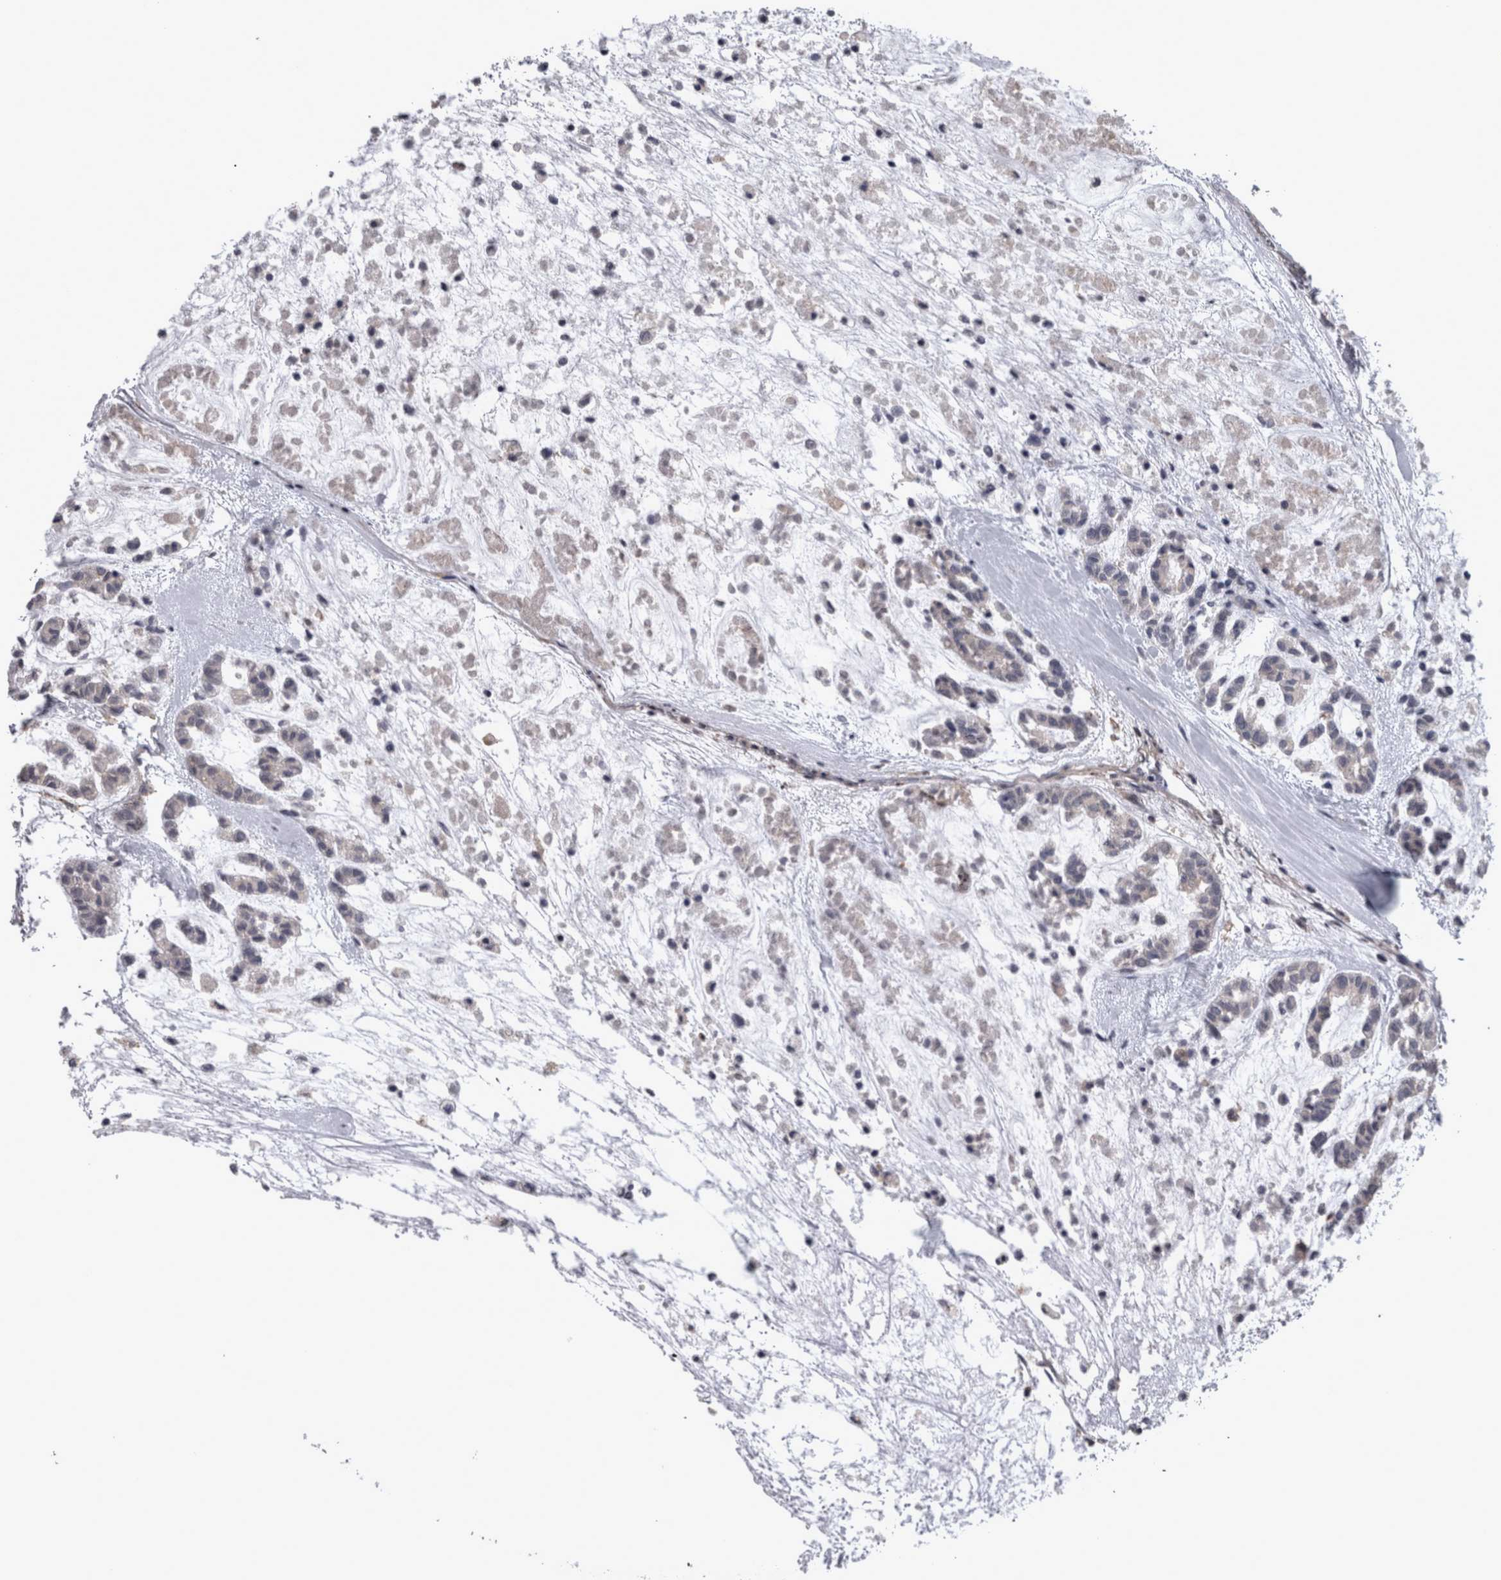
{"staining": {"intensity": "negative", "quantity": "none", "location": "none"}, "tissue": "head and neck cancer", "cell_type": "Tumor cells", "image_type": "cancer", "snomed": [{"axis": "morphology", "description": "Adenocarcinoma, NOS"}, {"axis": "morphology", "description": "Adenoma, NOS"}, {"axis": "topography", "description": "Head-Neck"}], "caption": "The photomicrograph exhibits no staining of tumor cells in head and neck cancer (adenocarcinoma). Nuclei are stained in blue.", "gene": "PRKCI", "patient": {"sex": "female", "age": 55}}